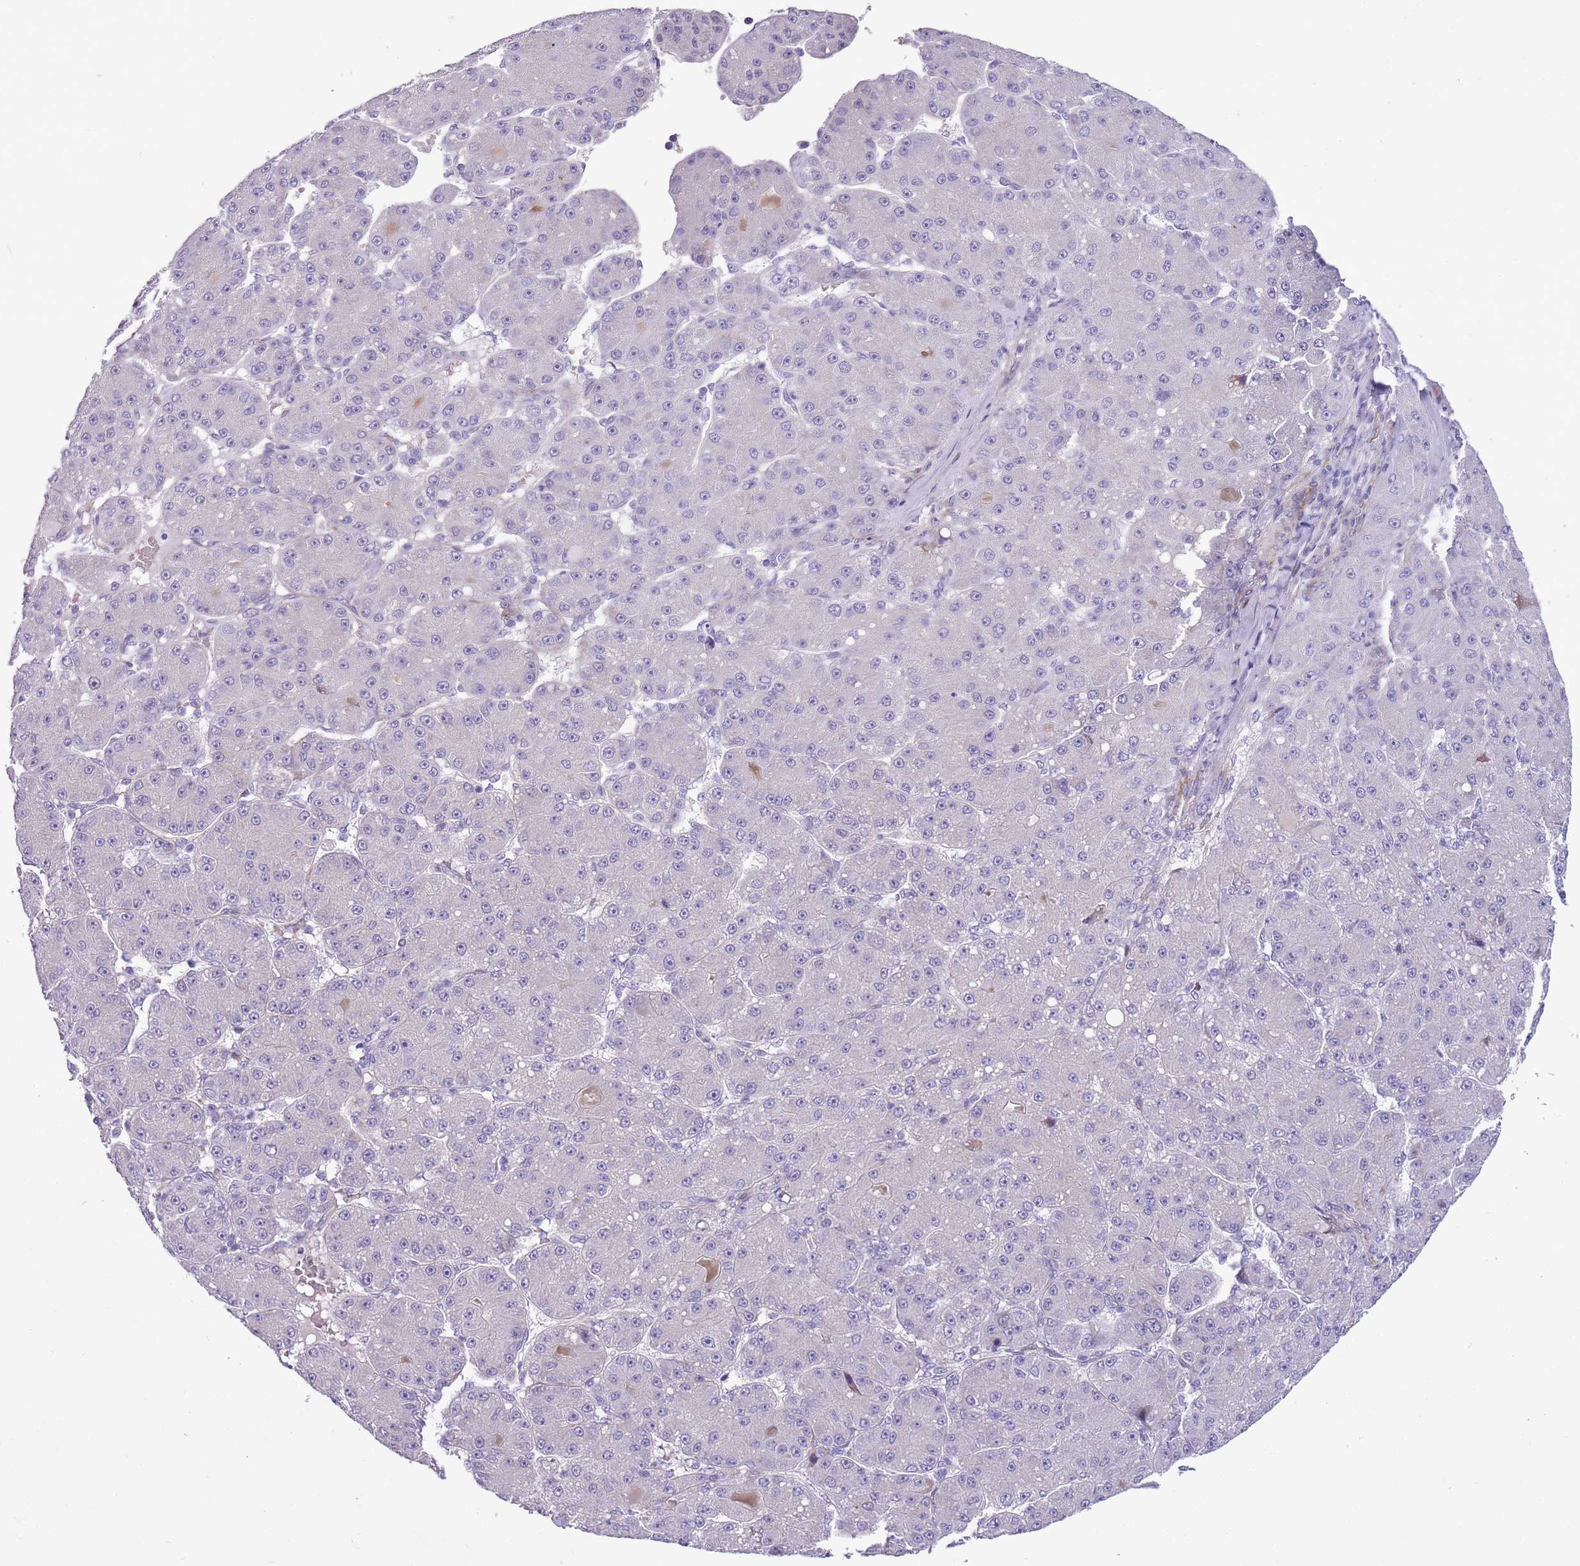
{"staining": {"intensity": "negative", "quantity": "none", "location": "none"}, "tissue": "liver cancer", "cell_type": "Tumor cells", "image_type": "cancer", "snomed": [{"axis": "morphology", "description": "Carcinoma, Hepatocellular, NOS"}, {"axis": "topography", "description": "Liver"}], "caption": "Tumor cells show no significant protein expression in liver cancer. (Brightfield microscopy of DAB (3,3'-diaminobenzidine) IHC at high magnification).", "gene": "MRPL32", "patient": {"sex": "male", "age": 67}}